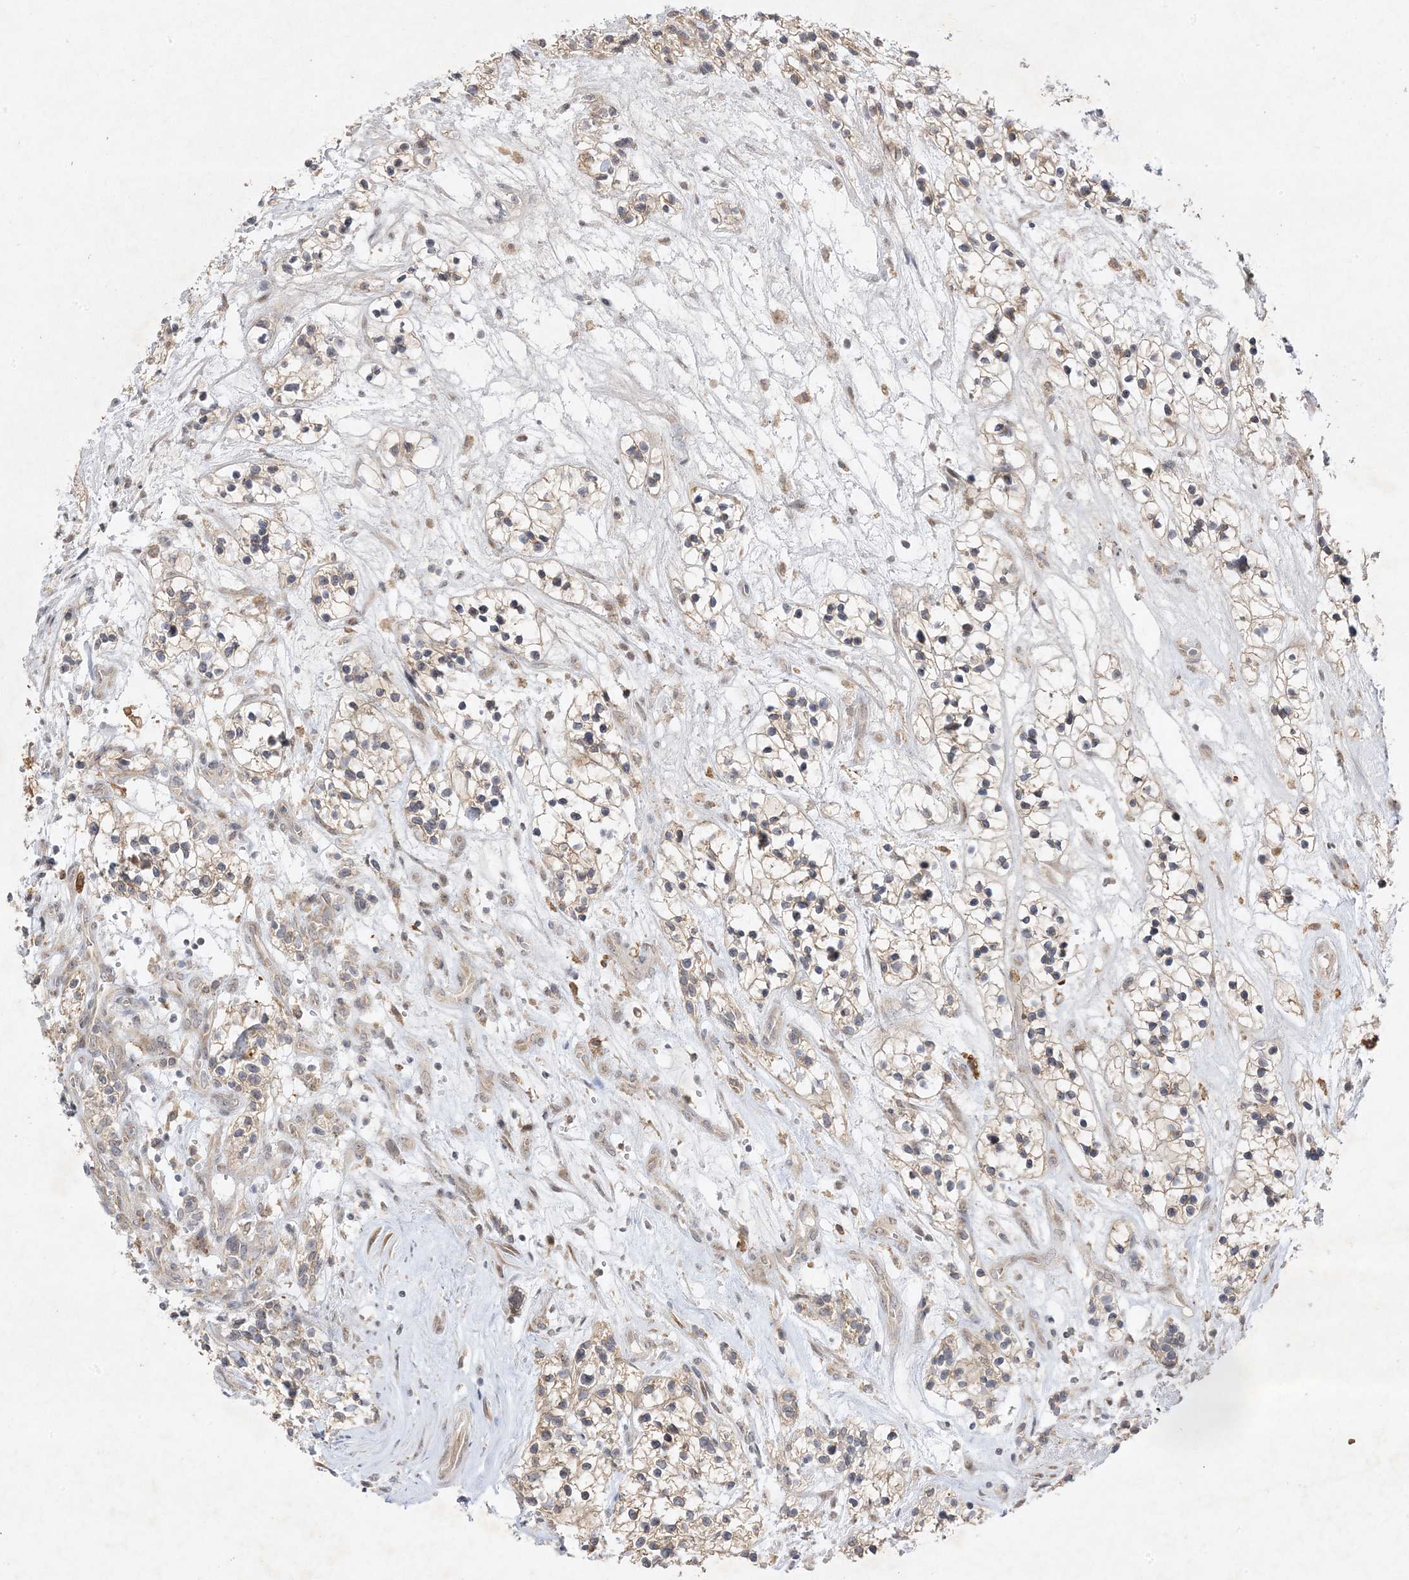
{"staining": {"intensity": "moderate", "quantity": "<25%", "location": "cytoplasmic/membranous"}, "tissue": "renal cancer", "cell_type": "Tumor cells", "image_type": "cancer", "snomed": [{"axis": "morphology", "description": "Adenocarcinoma, NOS"}, {"axis": "topography", "description": "Kidney"}], "caption": "Protein staining of renal cancer (adenocarcinoma) tissue displays moderate cytoplasmic/membranous positivity in approximately <25% of tumor cells.", "gene": "C2CD2", "patient": {"sex": "female", "age": 57}}